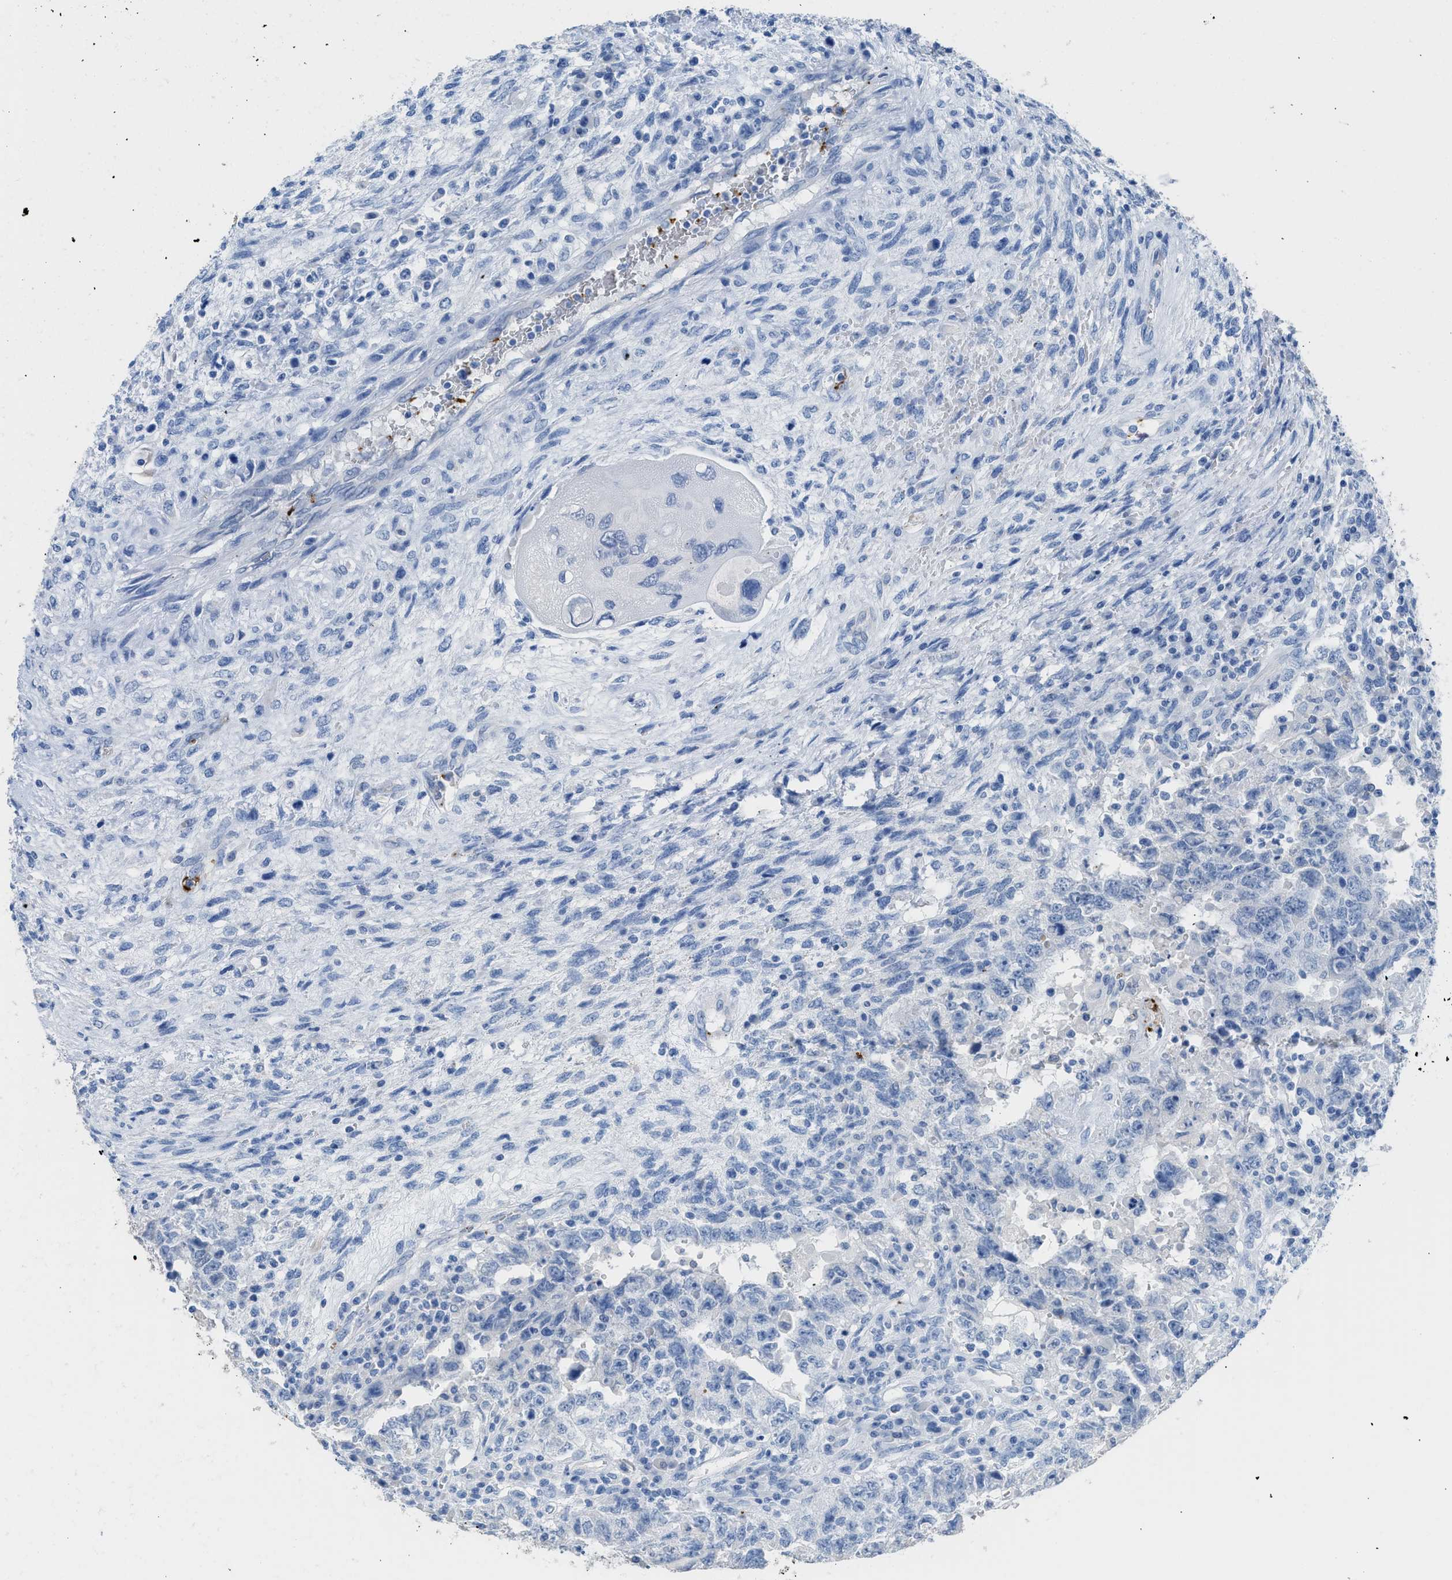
{"staining": {"intensity": "negative", "quantity": "none", "location": "none"}, "tissue": "testis cancer", "cell_type": "Tumor cells", "image_type": "cancer", "snomed": [{"axis": "morphology", "description": "Carcinoma, Embryonal, NOS"}, {"axis": "topography", "description": "Testis"}], "caption": "Tumor cells are negative for protein expression in human testis cancer (embryonal carcinoma). (IHC, brightfield microscopy, high magnification).", "gene": "FAIM2", "patient": {"sex": "male", "age": 26}}